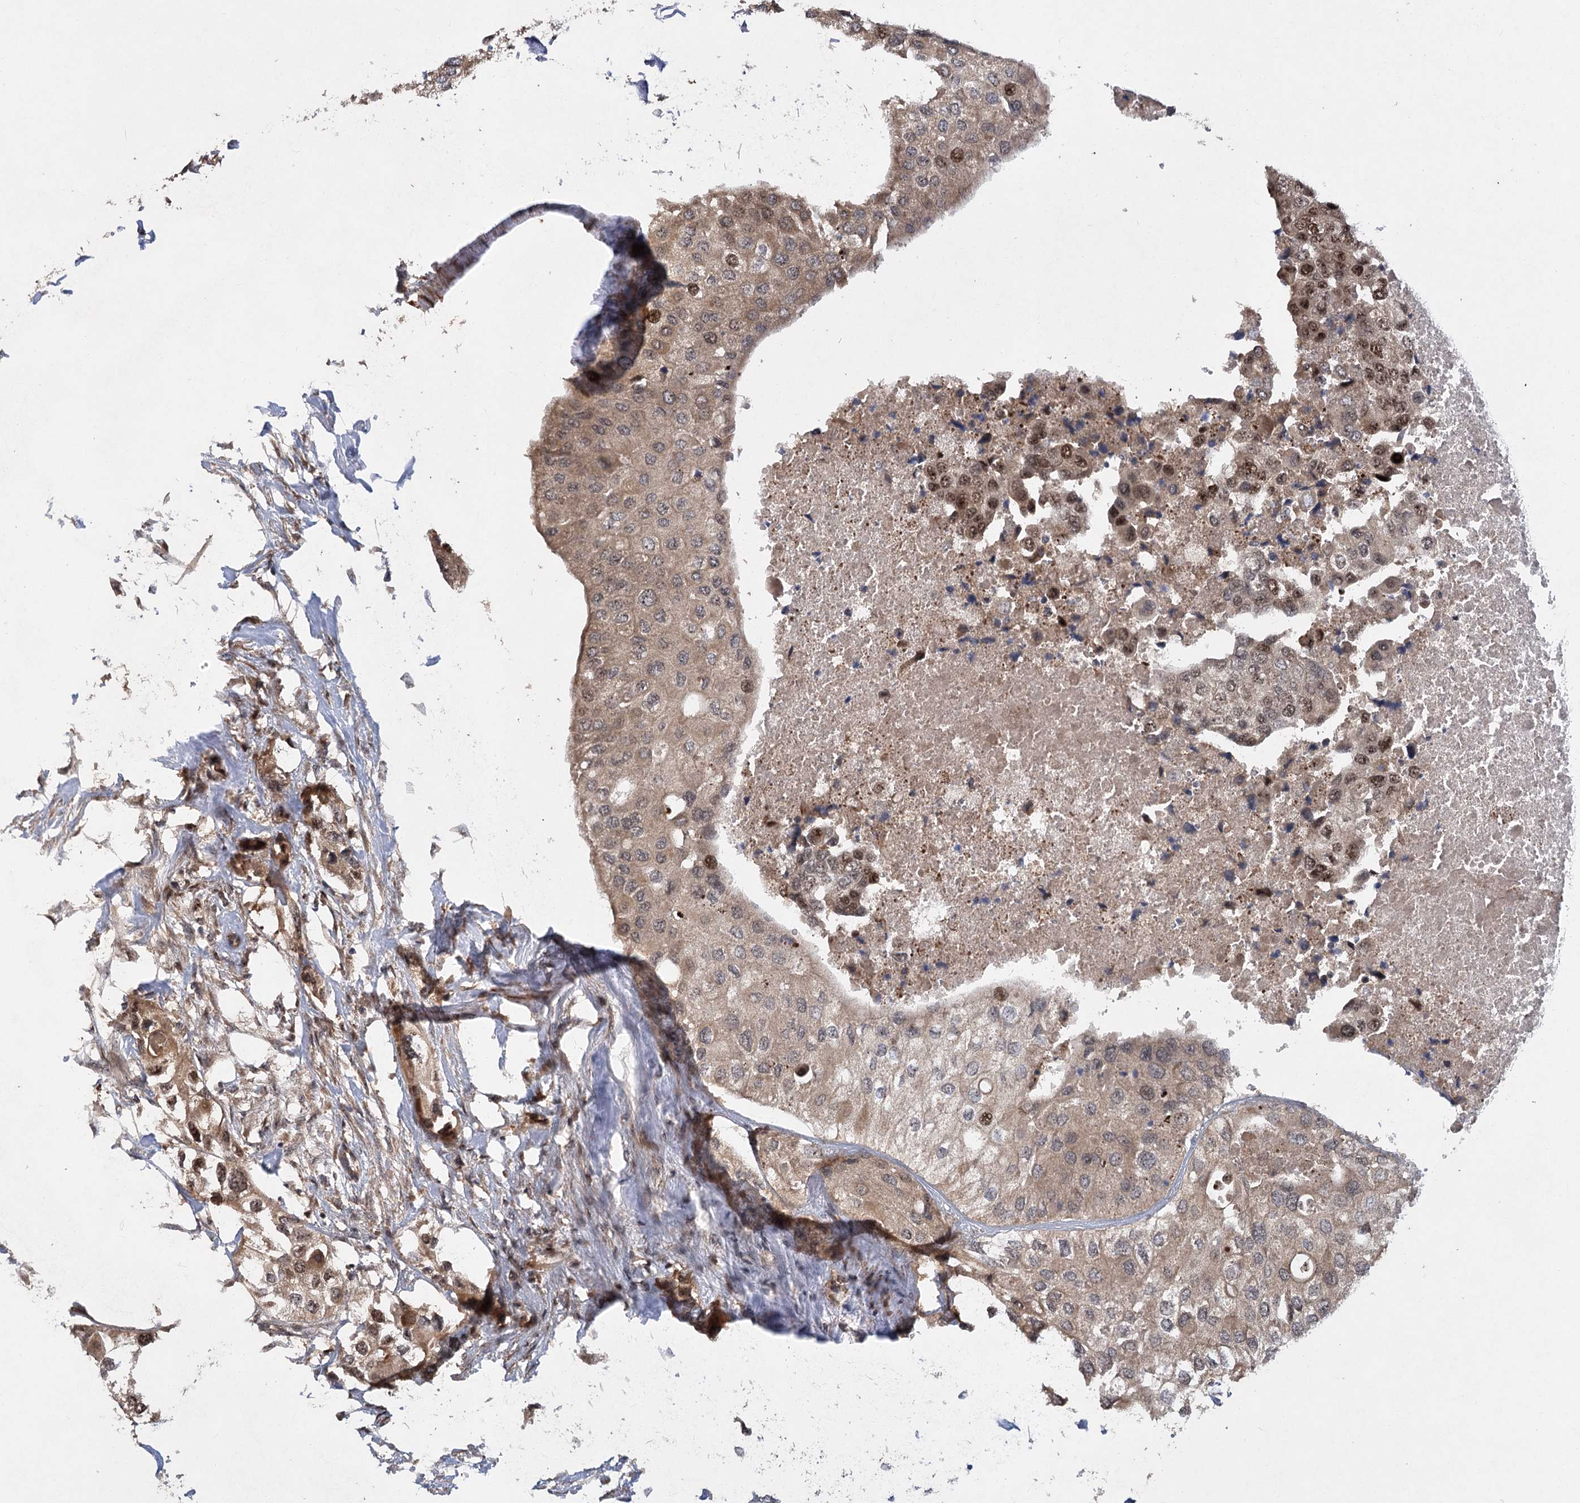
{"staining": {"intensity": "moderate", "quantity": "25%-75%", "location": "cytoplasmic/membranous,nuclear"}, "tissue": "urothelial cancer", "cell_type": "Tumor cells", "image_type": "cancer", "snomed": [{"axis": "morphology", "description": "Urothelial carcinoma, High grade"}, {"axis": "topography", "description": "Urinary bladder"}], "caption": "An immunohistochemistry histopathology image of tumor tissue is shown. Protein staining in brown highlights moderate cytoplasmic/membranous and nuclear positivity in high-grade urothelial carcinoma within tumor cells.", "gene": "PIK3C2A", "patient": {"sex": "male", "age": 64}}